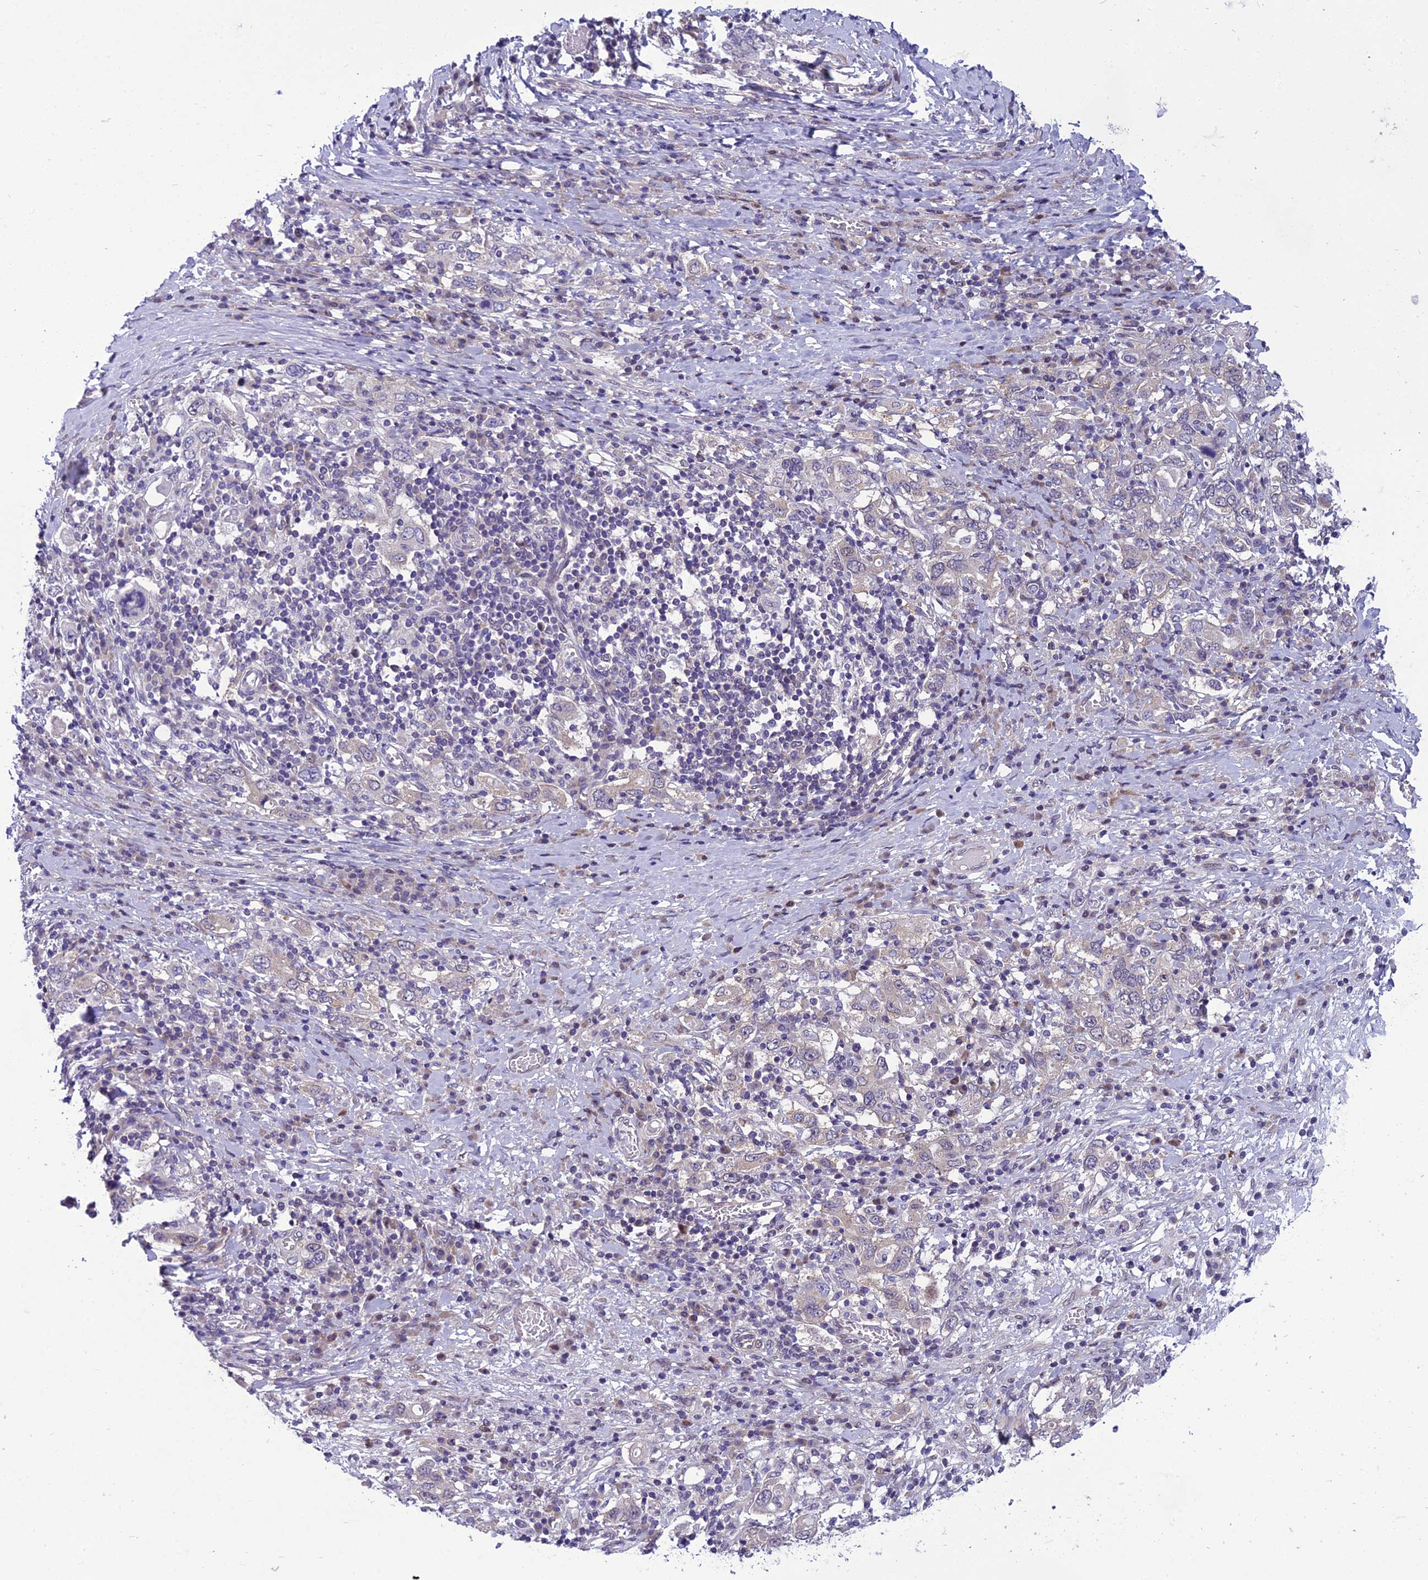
{"staining": {"intensity": "negative", "quantity": "none", "location": "none"}, "tissue": "stomach cancer", "cell_type": "Tumor cells", "image_type": "cancer", "snomed": [{"axis": "morphology", "description": "Adenocarcinoma, NOS"}, {"axis": "topography", "description": "Stomach, upper"}, {"axis": "topography", "description": "Stomach"}], "caption": "A high-resolution histopathology image shows immunohistochemistry (IHC) staining of stomach cancer (adenocarcinoma), which reveals no significant expression in tumor cells.", "gene": "GAB4", "patient": {"sex": "male", "age": 62}}